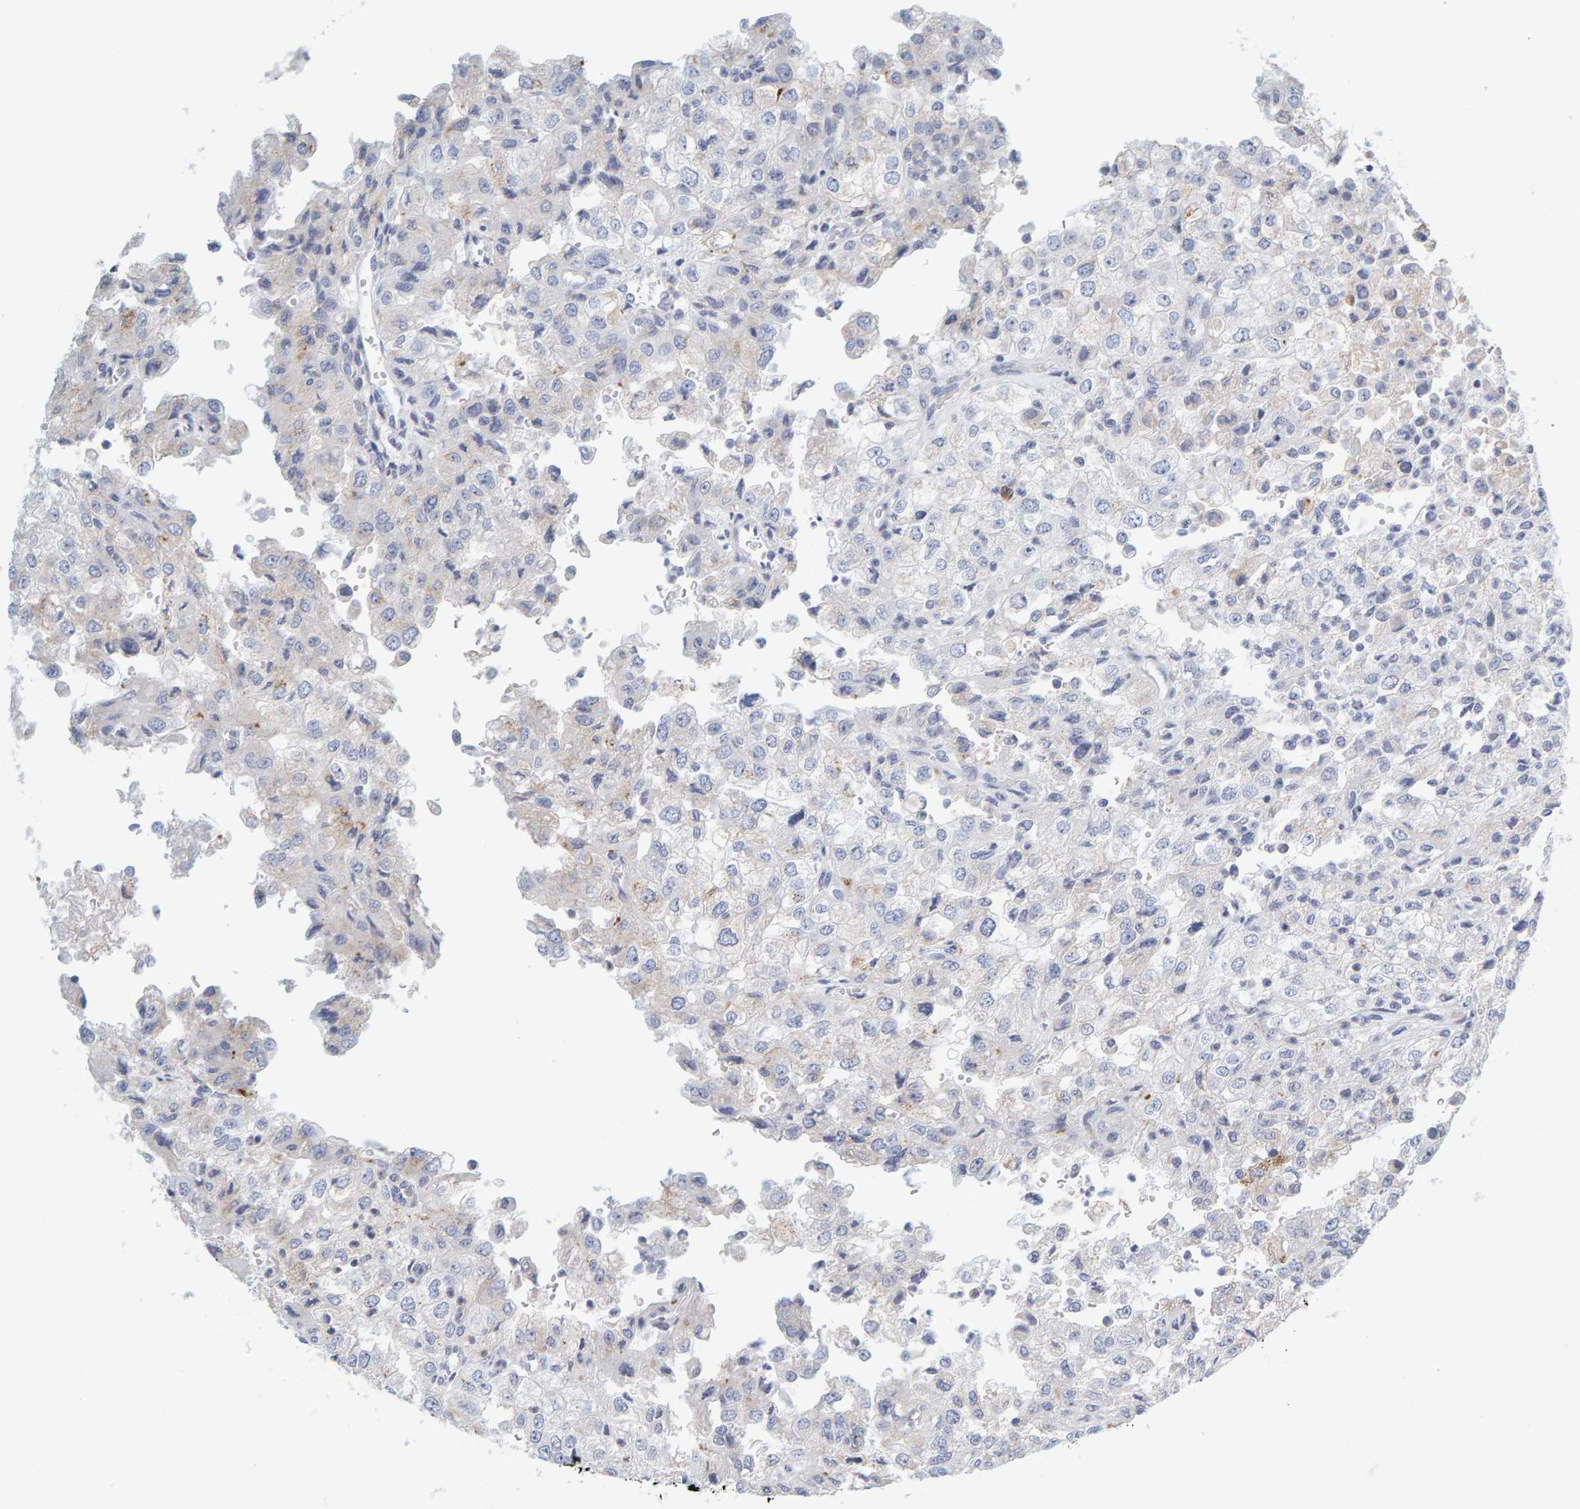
{"staining": {"intensity": "negative", "quantity": "none", "location": "none"}, "tissue": "renal cancer", "cell_type": "Tumor cells", "image_type": "cancer", "snomed": [{"axis": "morphology", "description": "Adenocarcinoma, NOS"}, {"axis": "topography", "description": "Kidney"}], "caption": "A micrograph of human adenocarcinoma (renal) is negative for staining in tumor cells.", "gene": "MOG", "patient": {"sex": "female", "age": 54}}